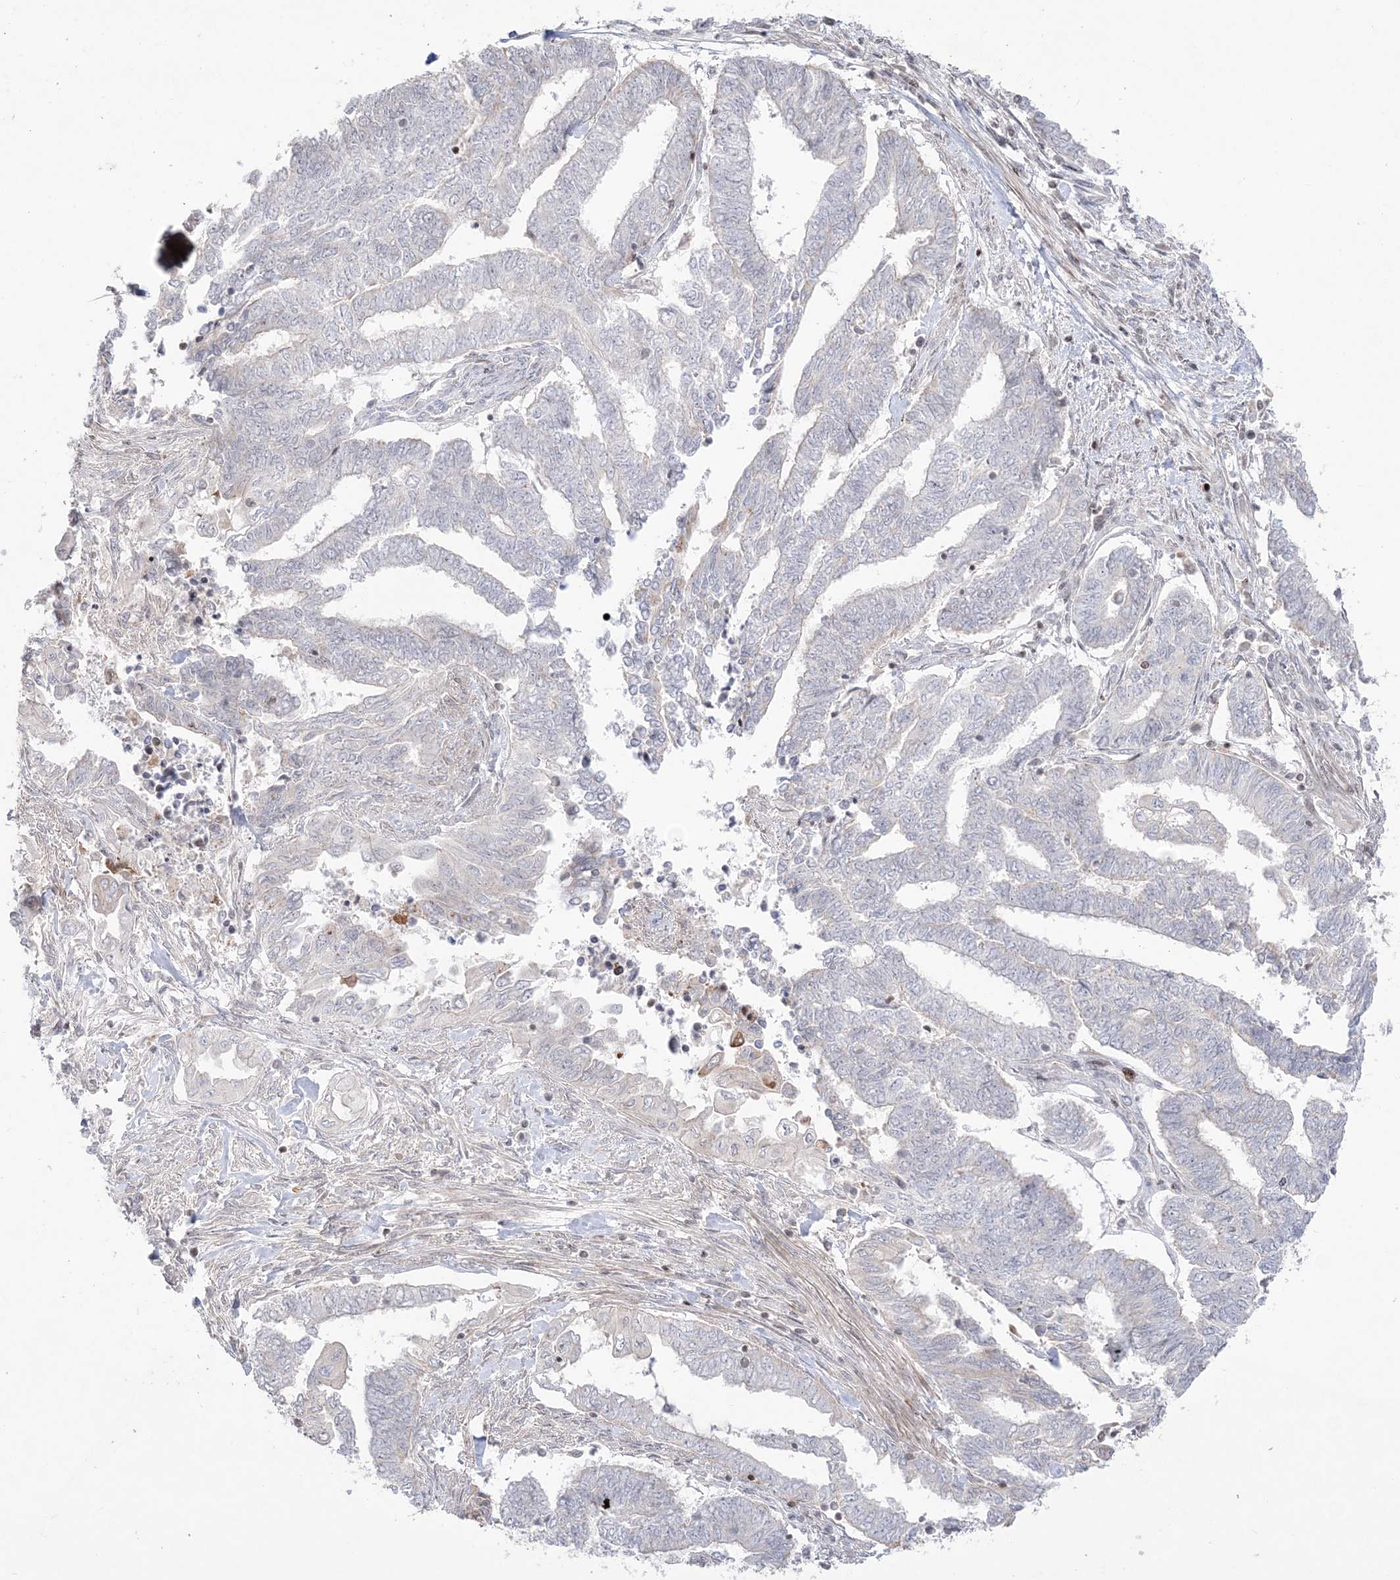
{"staining": {"intensity": "negative", "quantity": "none", "location": "none"}, "tissue": "endometrial cancer", "cell_type": "Tumor cells", "image_type": "cancer", "snomed": [{"axis": "morphology", "description": "Adenocarcinoma, NOS"}, {"axis": "topography", "description": "Uterus"}, {"axis": "topography", "description": "Endometrium"}], "caption": "Tumor cells show no significant protein staining in endometrial adenocarcinoma.", "gene": "SH3BP4", "patient": {"sex": "female", "age": 70}}